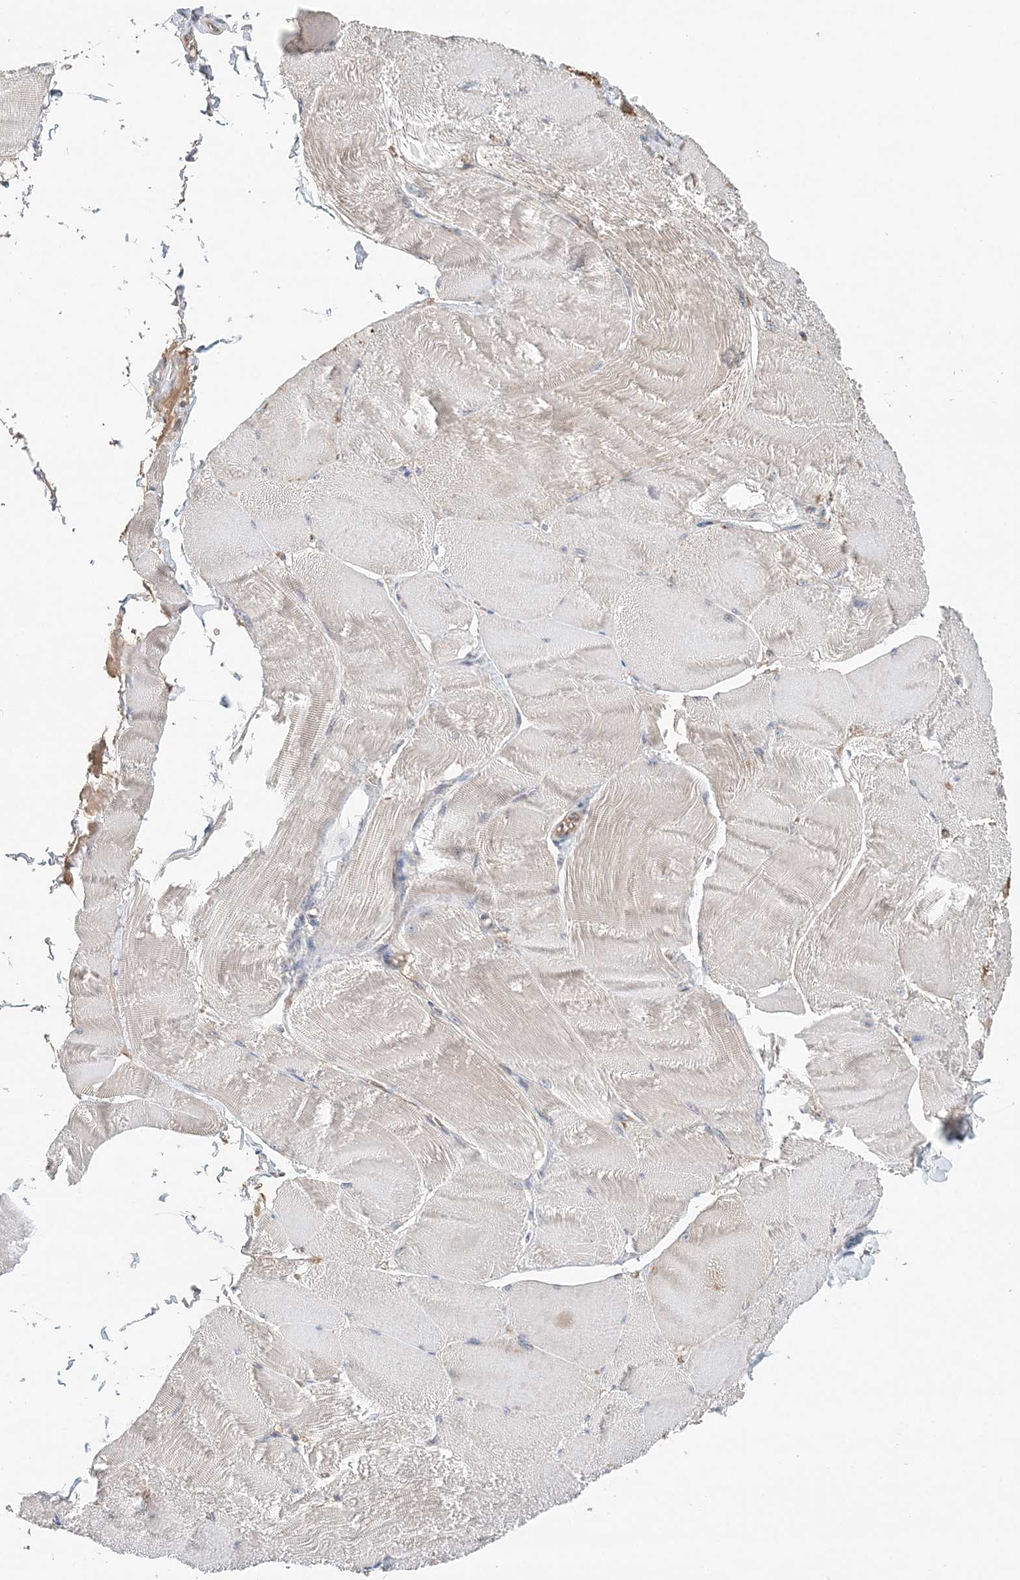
{"staining": {"intensity": "weak", "quantity": "<25%", "location": "cytoplasmic/membranous"}, "tissue": "skeletal muscle", "cell_type": "Myocytes", "image_type": "normal", "snomed": [{"axis": "morphology", "description": "Normal tissue, NOS"}, {"axis": "morphology", "description": "Basal cell carcinoma"}, {"axis": "topography", "description": "Skeletal muscle"}], "caption": "Immunohistochemistry of normal human skeletal muscle reveals no positivity in myocytes.", "gene": "SYCP3", "patient": {"sex": "female", "age": 64}}